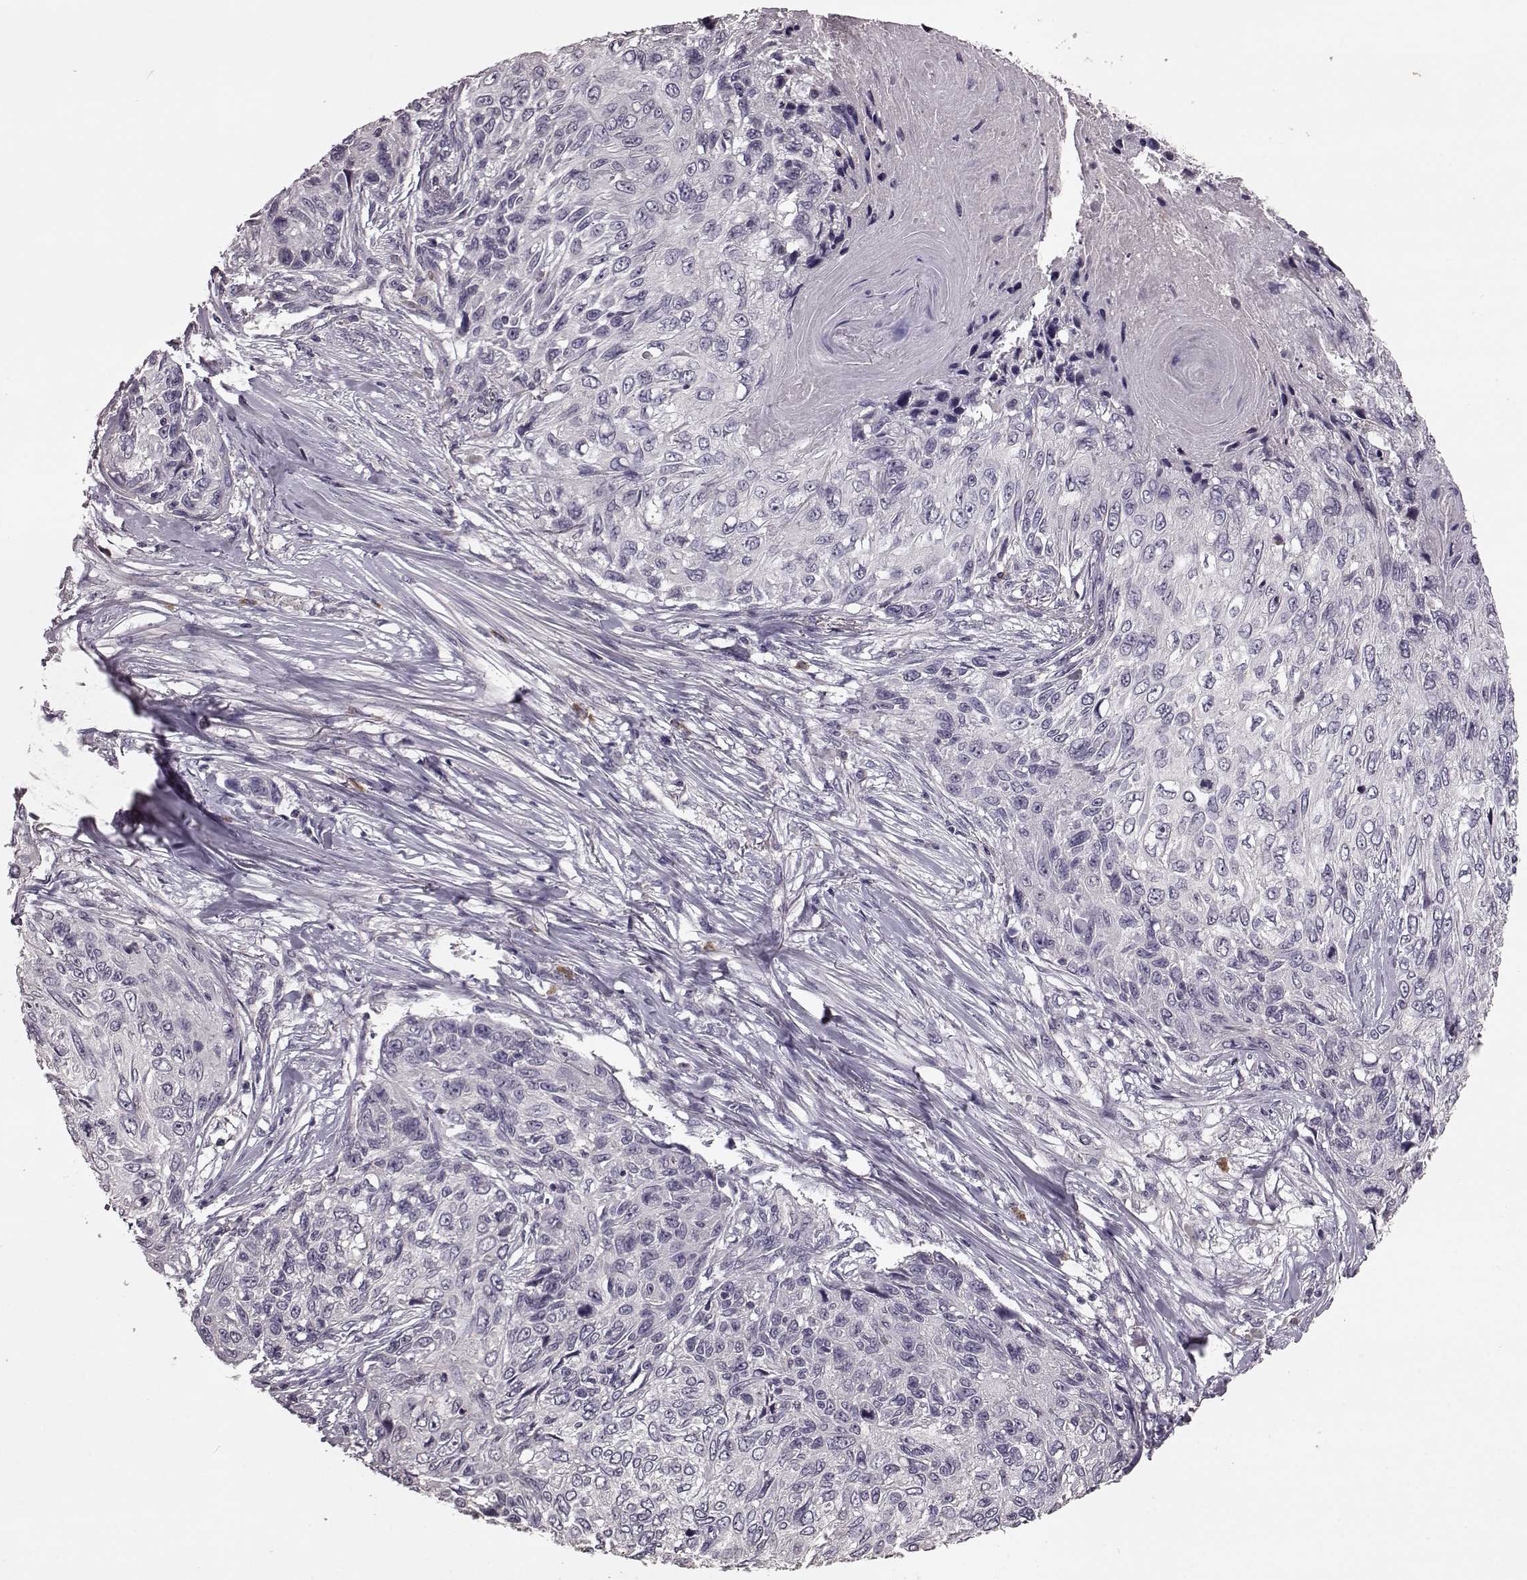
{"staining": {"intensity": "negative", "quantity": "none", "location": "none"}, "tissue": "skin cancer", "cell_type": "Tumor cells", "image_type": "cancer", "snomed": [{"axis": "morphology", "description": "Squamous cell carcinoma, NOS"}, {"axis": "topography", "description": "Skin"}], "caption": "The IHC micrograph has no significant staining in tumor cells of skin cancer tissue.", "gene": "SLC52A3", "patient": {"sex": "male", "age": 92}}